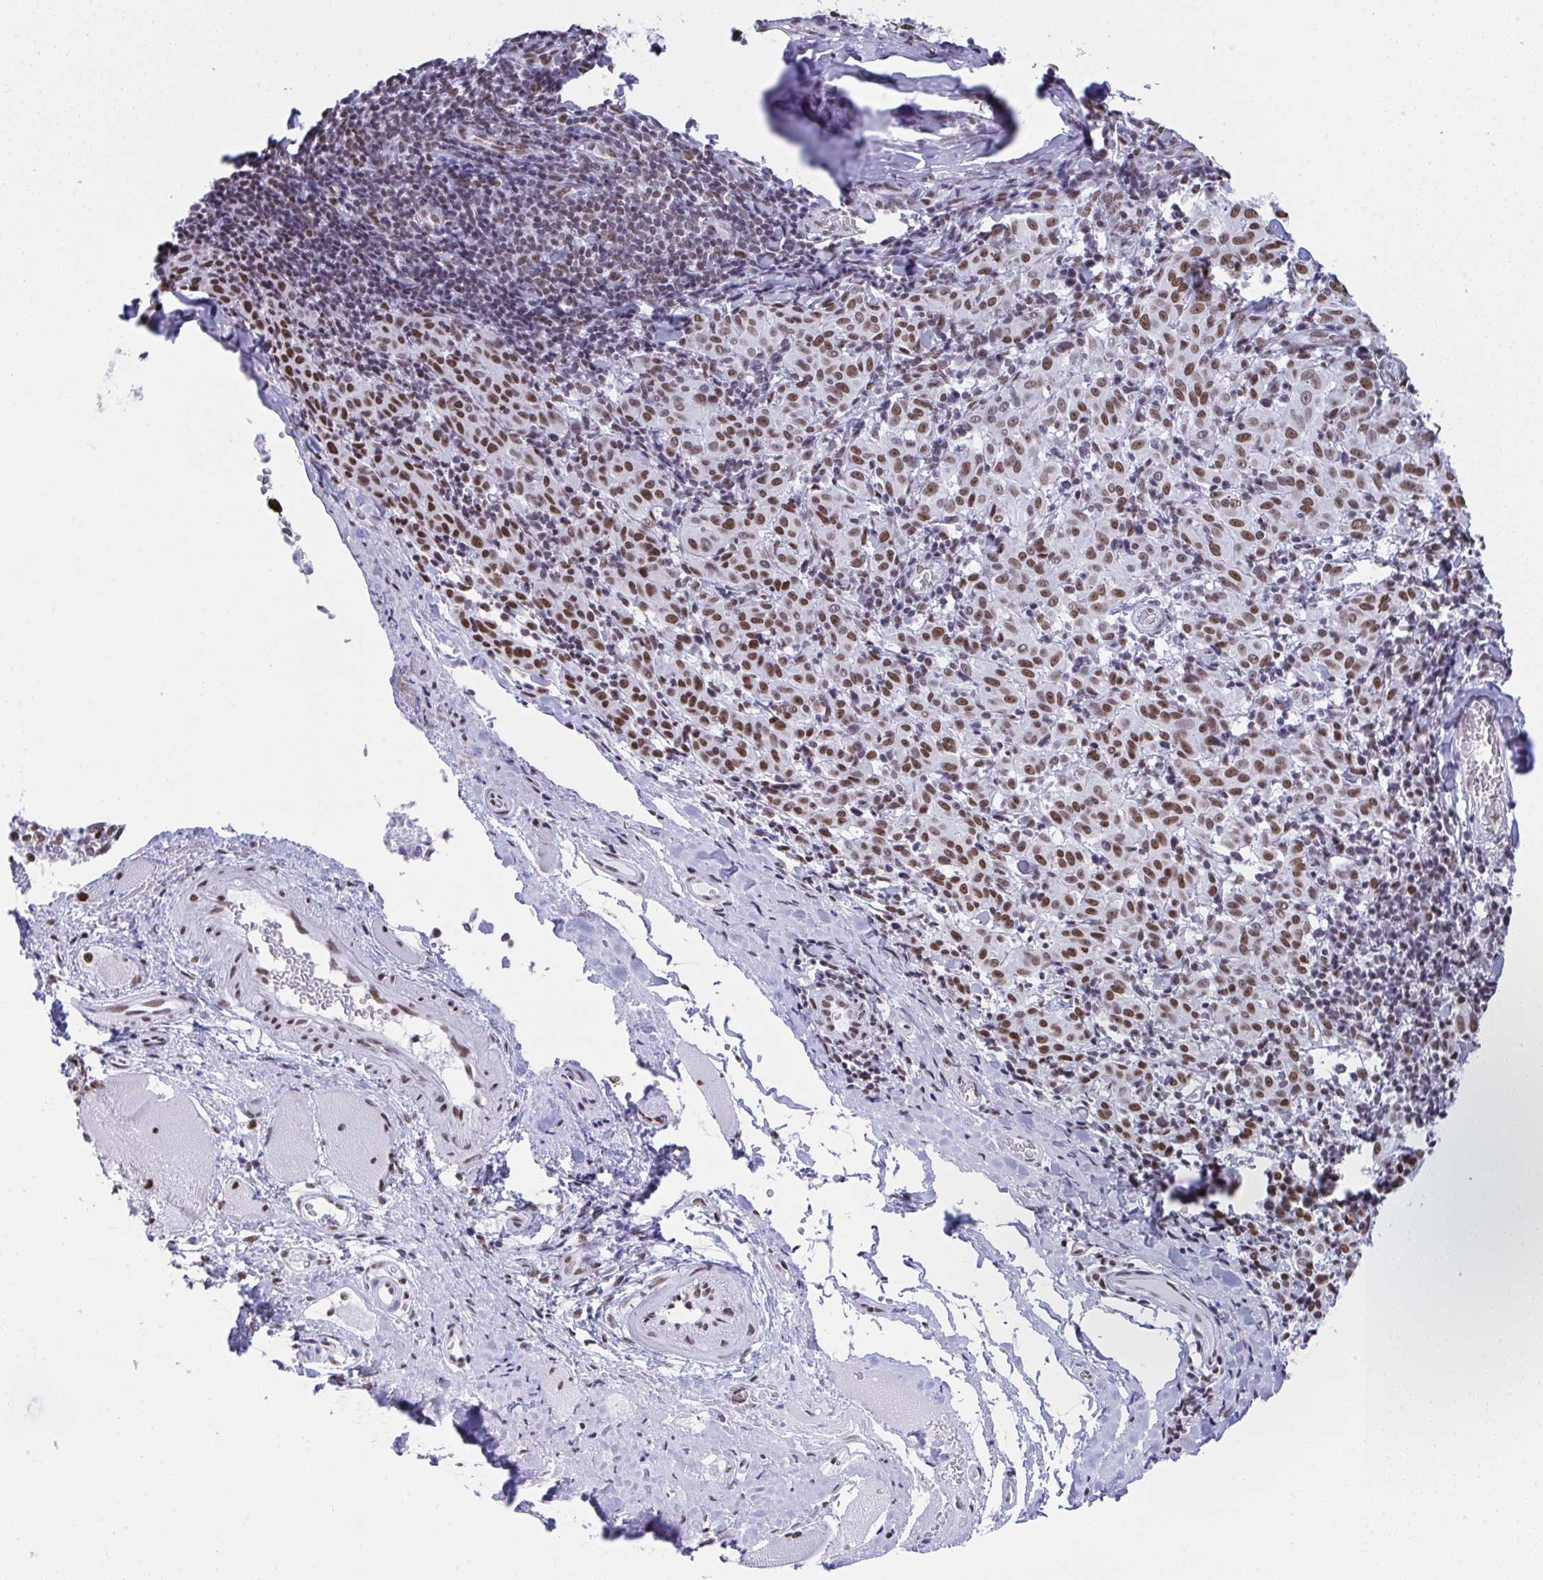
{"staining": {"intensity": "moderate", "quantity": ">75%", "location": "nuclear"}, "tissue": "melanoma", "cell_type": "Tumor cells", "image_type": "cancer", "snomed": [{"axis": "morphology", "description": "Malignant melanoma, NOS"}, {"axis": "topography", "description": "Skin"}], "caption": "DAB (3,3'-diaminobenzidine) immunohistochemical staining of human malignant melanoma demonstrates moderate nuclear protein staining in about >75% of tumor cells. (DAB IHC, brown staining for protein, blue staining for nuclei).", "gene": "DDX52", "patient": {"sex": "female", "age": 72}}